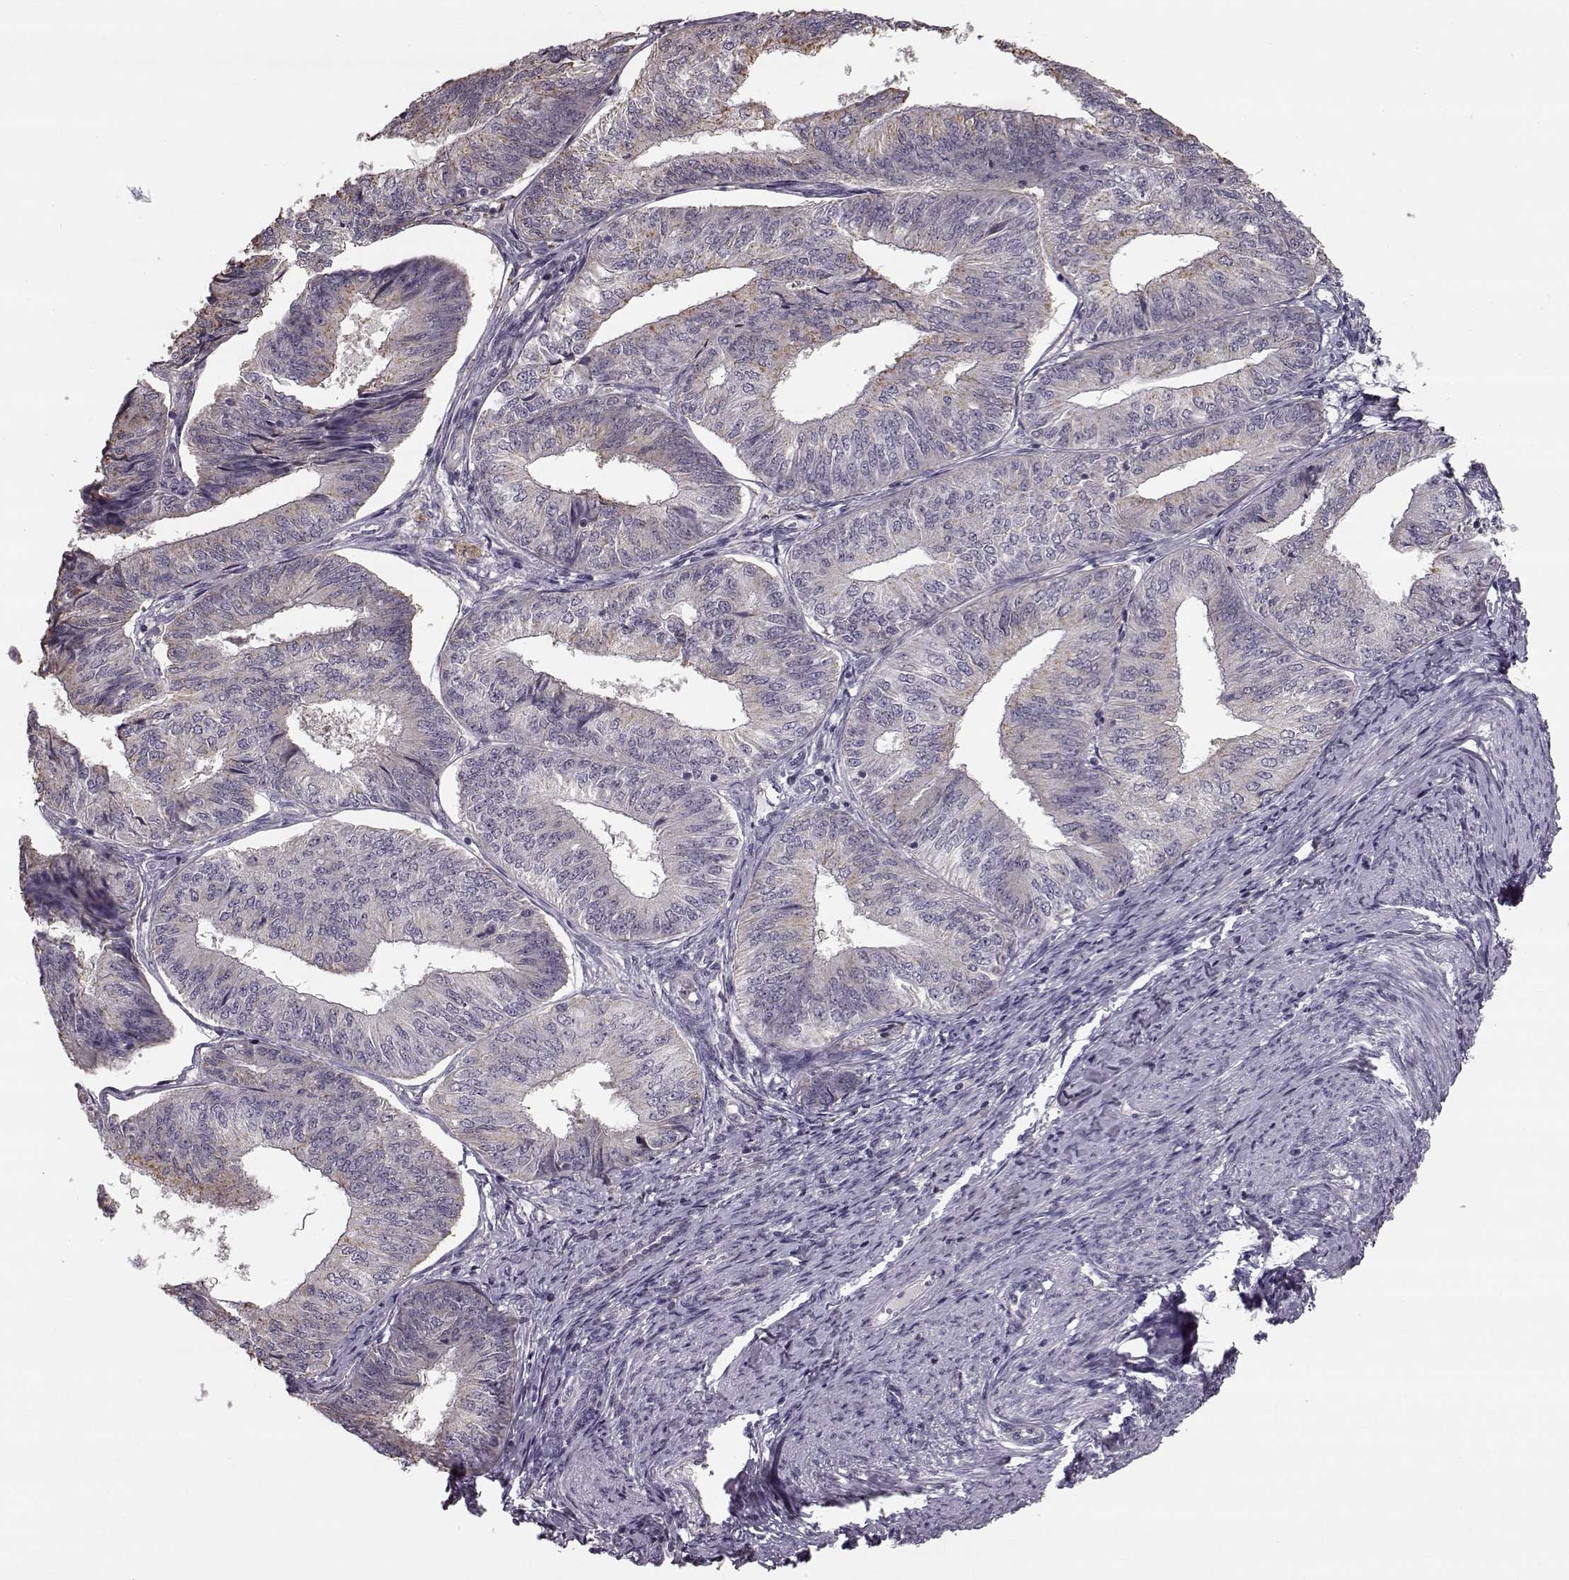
{"staining": {"intensity": "weak", "quantity": "<25%", "location": "cytoplasmic/membranous"}, "tissue": "endometrial cancer", "cell_type": "Tumor cells", "image_type": "cancer", "snomed": [{"axis": "morphology", "description": "Adenocarcinoma, NOS"}, {"axis": "topography", "description": "Endometrium"}], "caption": "Adenocarcinoma (endometrial) was stained to show a protein in brown. There is no significant positivity in tumor cells.", "gene": "HMMR", "patient": {"sex": "female", "age": 58}}